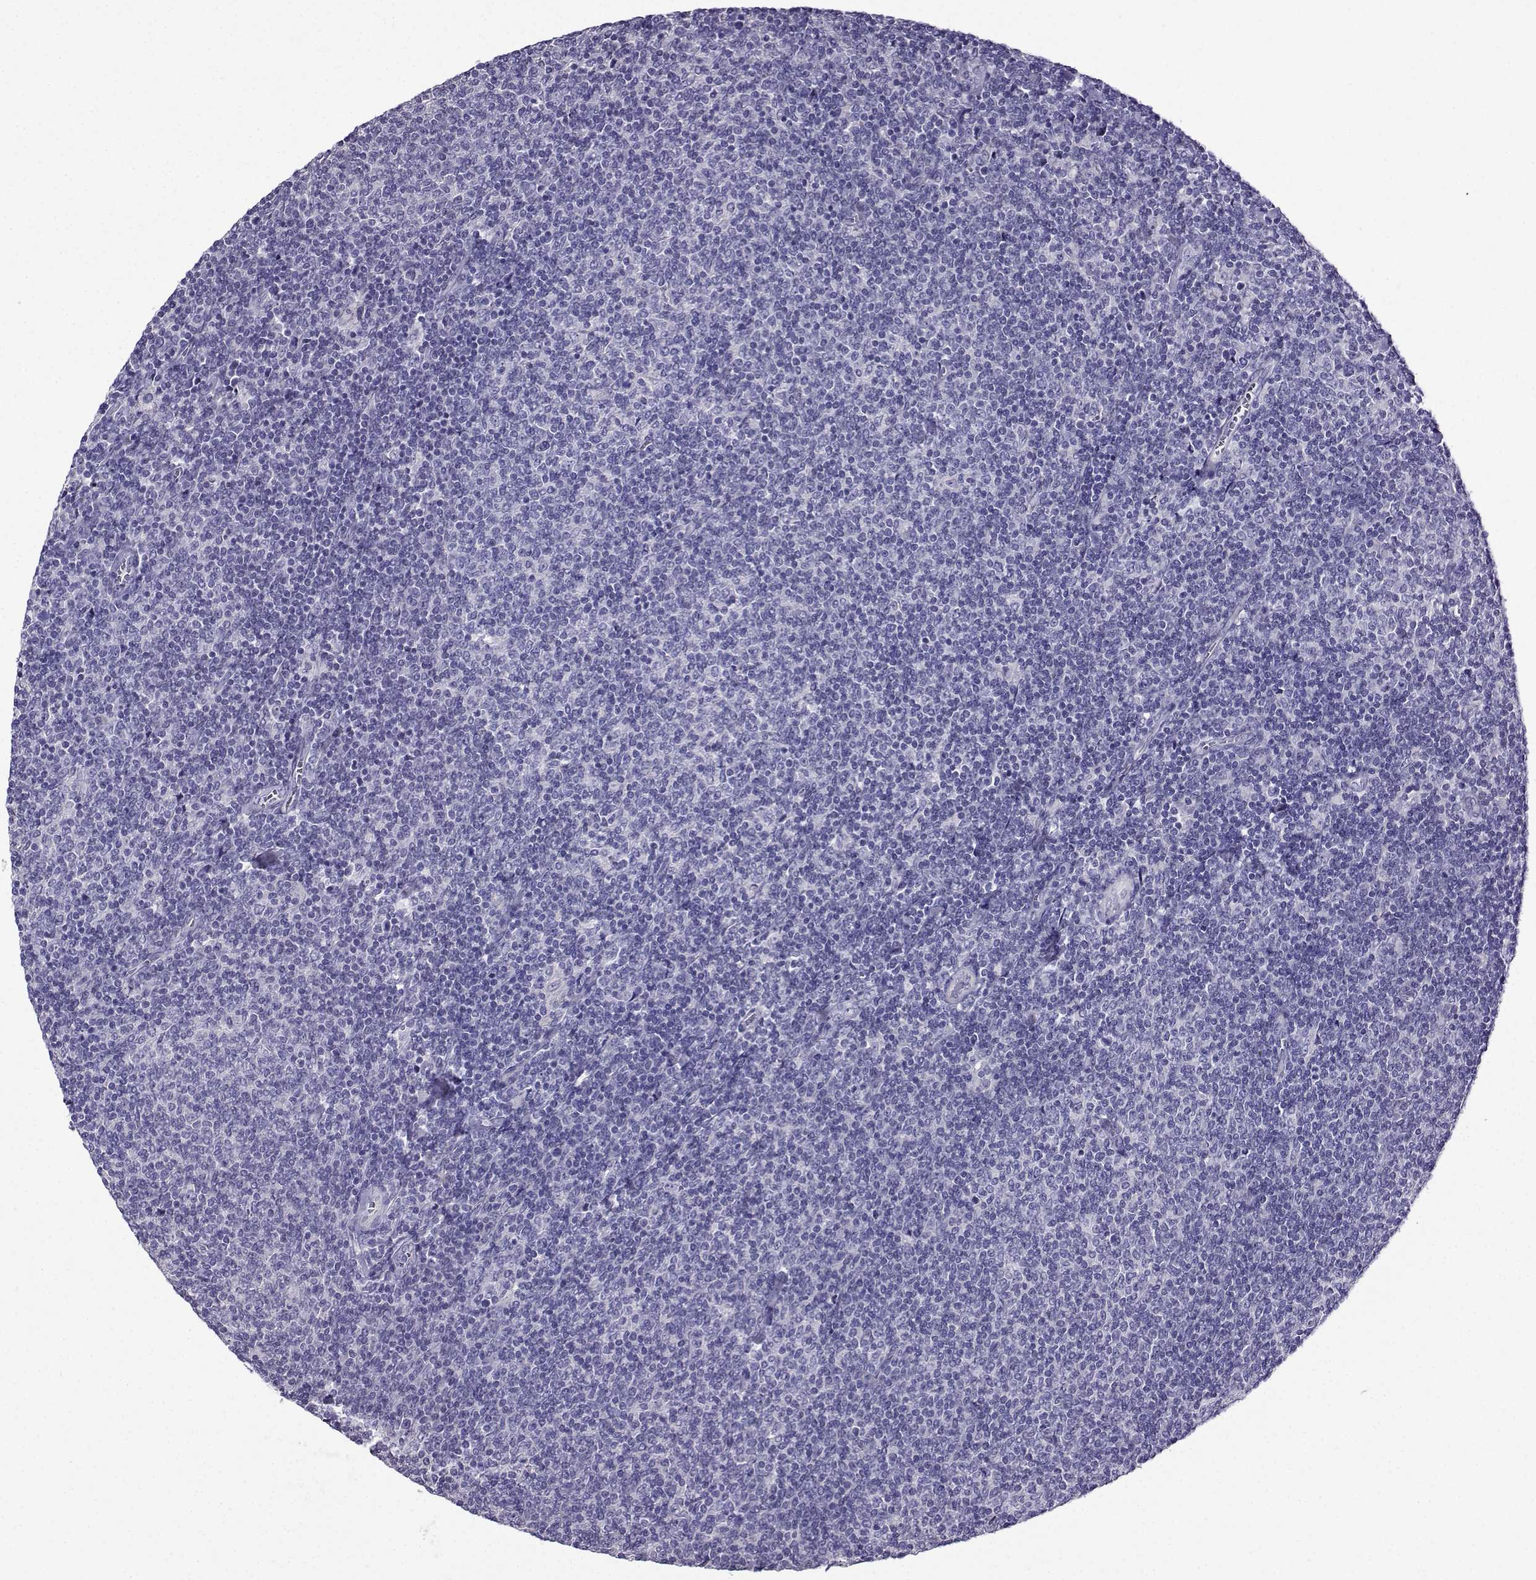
{"staining": {"intensity": "negative", "quantity": "none", "location": "none"}, "tissue": "lymphoma", "cell_type": "Tumor cells", "image_type": "cancer", "snomed": [{"axis": "morphology", "description": "Malignant lymphoma, non-Hodgkin's type, Low grade"}, {"axis": "topography", "description": "Lymph node"}], "caption": "Tumor cells show no significant protein expression in low-grade malignant lymphoma, non-Hodgkin's type.", "gene": "TMEM266", "patient": {"sex": "male", "age": 52}}